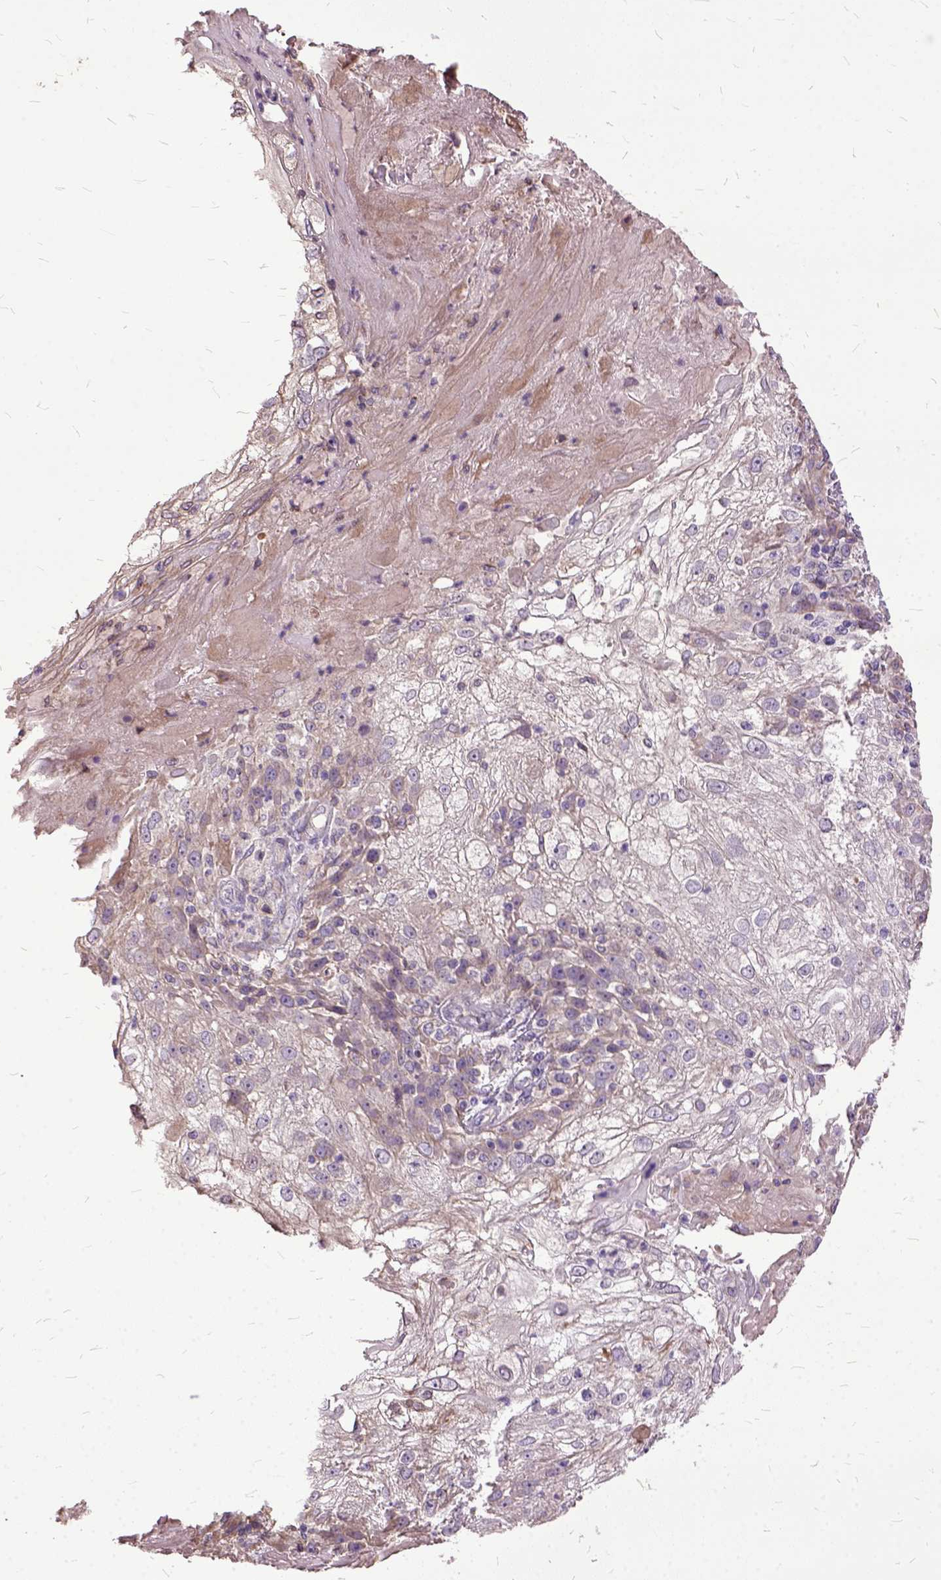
{"staining": {"intensity": "weak", "quantity": "25%-75%", "location": "cytoplasmic/membranous"}, "tissue": "skin cancer", "cell_type": "Tumor cells", "image_type": "cancer", "snomed": [{"axis": "morphology", "description": "Normal tissue, NOS"}, {"axis": "morphology", "description": "Squamous cell carcinoma, NOS"}, {"axis": "topography", "description": "Skin"}], "caption": "DAB immunohistochemical staining of skin cancer displays weak cytoplasmic/membranous protein staining in approximately 25%-75% of tumor cells. The staining is performed using DAB brown chromogen to label protein expression. The nuclei are counter-stained blue using hematoxylin.", "gene": "AREG", "patient": {"sex": "female", "age": 83}}